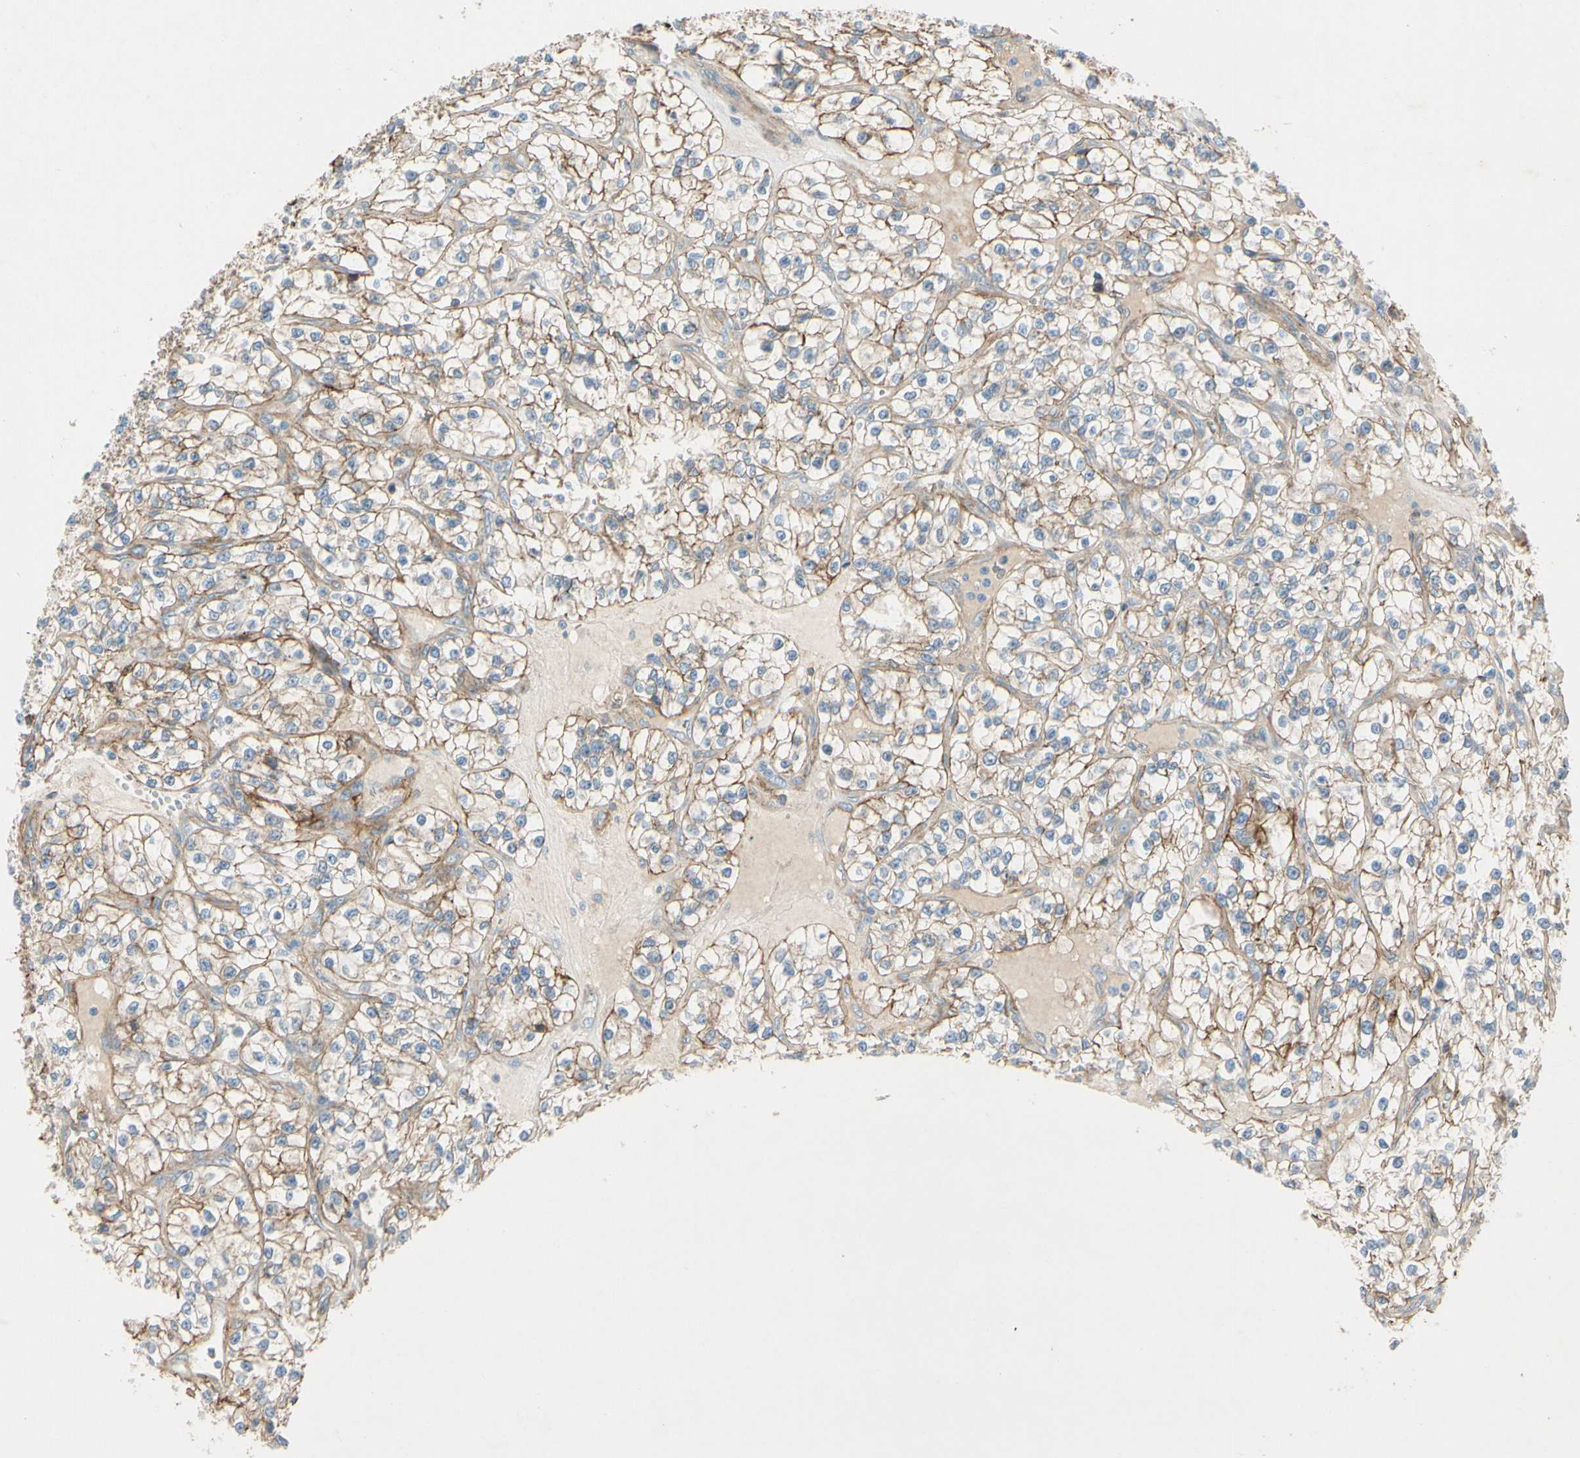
{"staining": {"intensity": "moderate", "quantity": ">75%", "location": "cytoplasmic/membranous"}, "tissue": "renal cancer", "cell_type": "Tumor cells", "image_type": "cancer", "snomed": [{"axis": "morphology", "description": "Adenocarcinoma, NOS"}, {"axis": "topography", "description": "Kidney"}], "caption": "A photomicrograph of human adenocarcinoma (renal) stained for a protein reveals moderate cytoplasmic/membranous brown staining in tumor cells. The staining was performed using DAB to visualize the protein expression in brown, while the nuclei were stained in blue with hematoxylin (Magnification: 20x).", "gene": "ITGA3", "patient": {"sex": "female", "age": 57}}